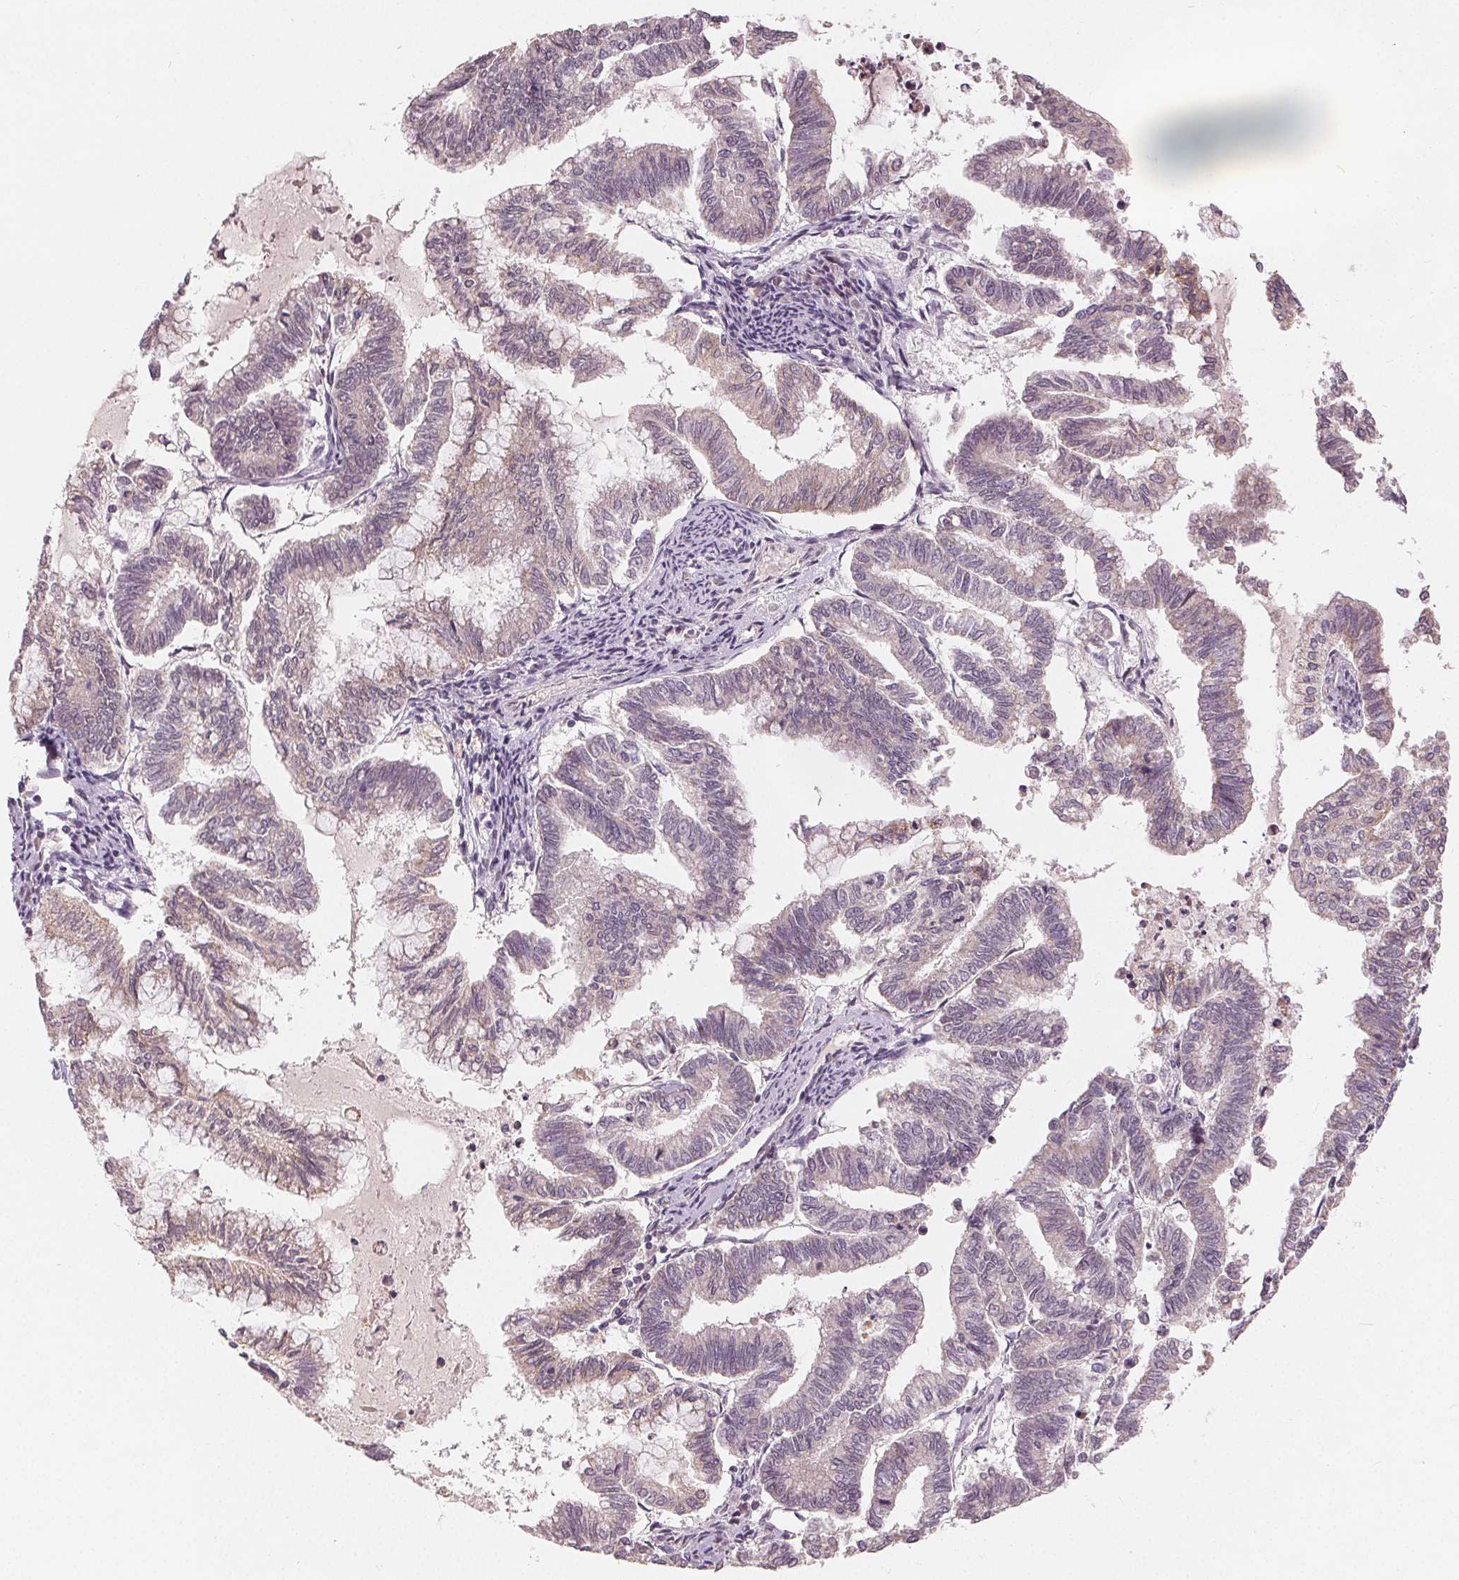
{"staining": {"intensity": "weak", "quantity": "<25%", "location": "cytoplasmic/membranous"}, "tissue": "endometrial cancer", "cell_type": "Tumor cells", "image_type": "cancer", "snomed": [{"axis": "morphology", "description": "Adenocarcinoma, NOS"}, {"axis": "topography", "description": "Endometrium"}], "caption": "A high-resolution micrograph shows IHC staining of adenocarcinoma (endometrial), which exhibits no significant expression in tumor cells.", "gene": "TRIM60", "patient": {"sex": "female", "age": 79}}